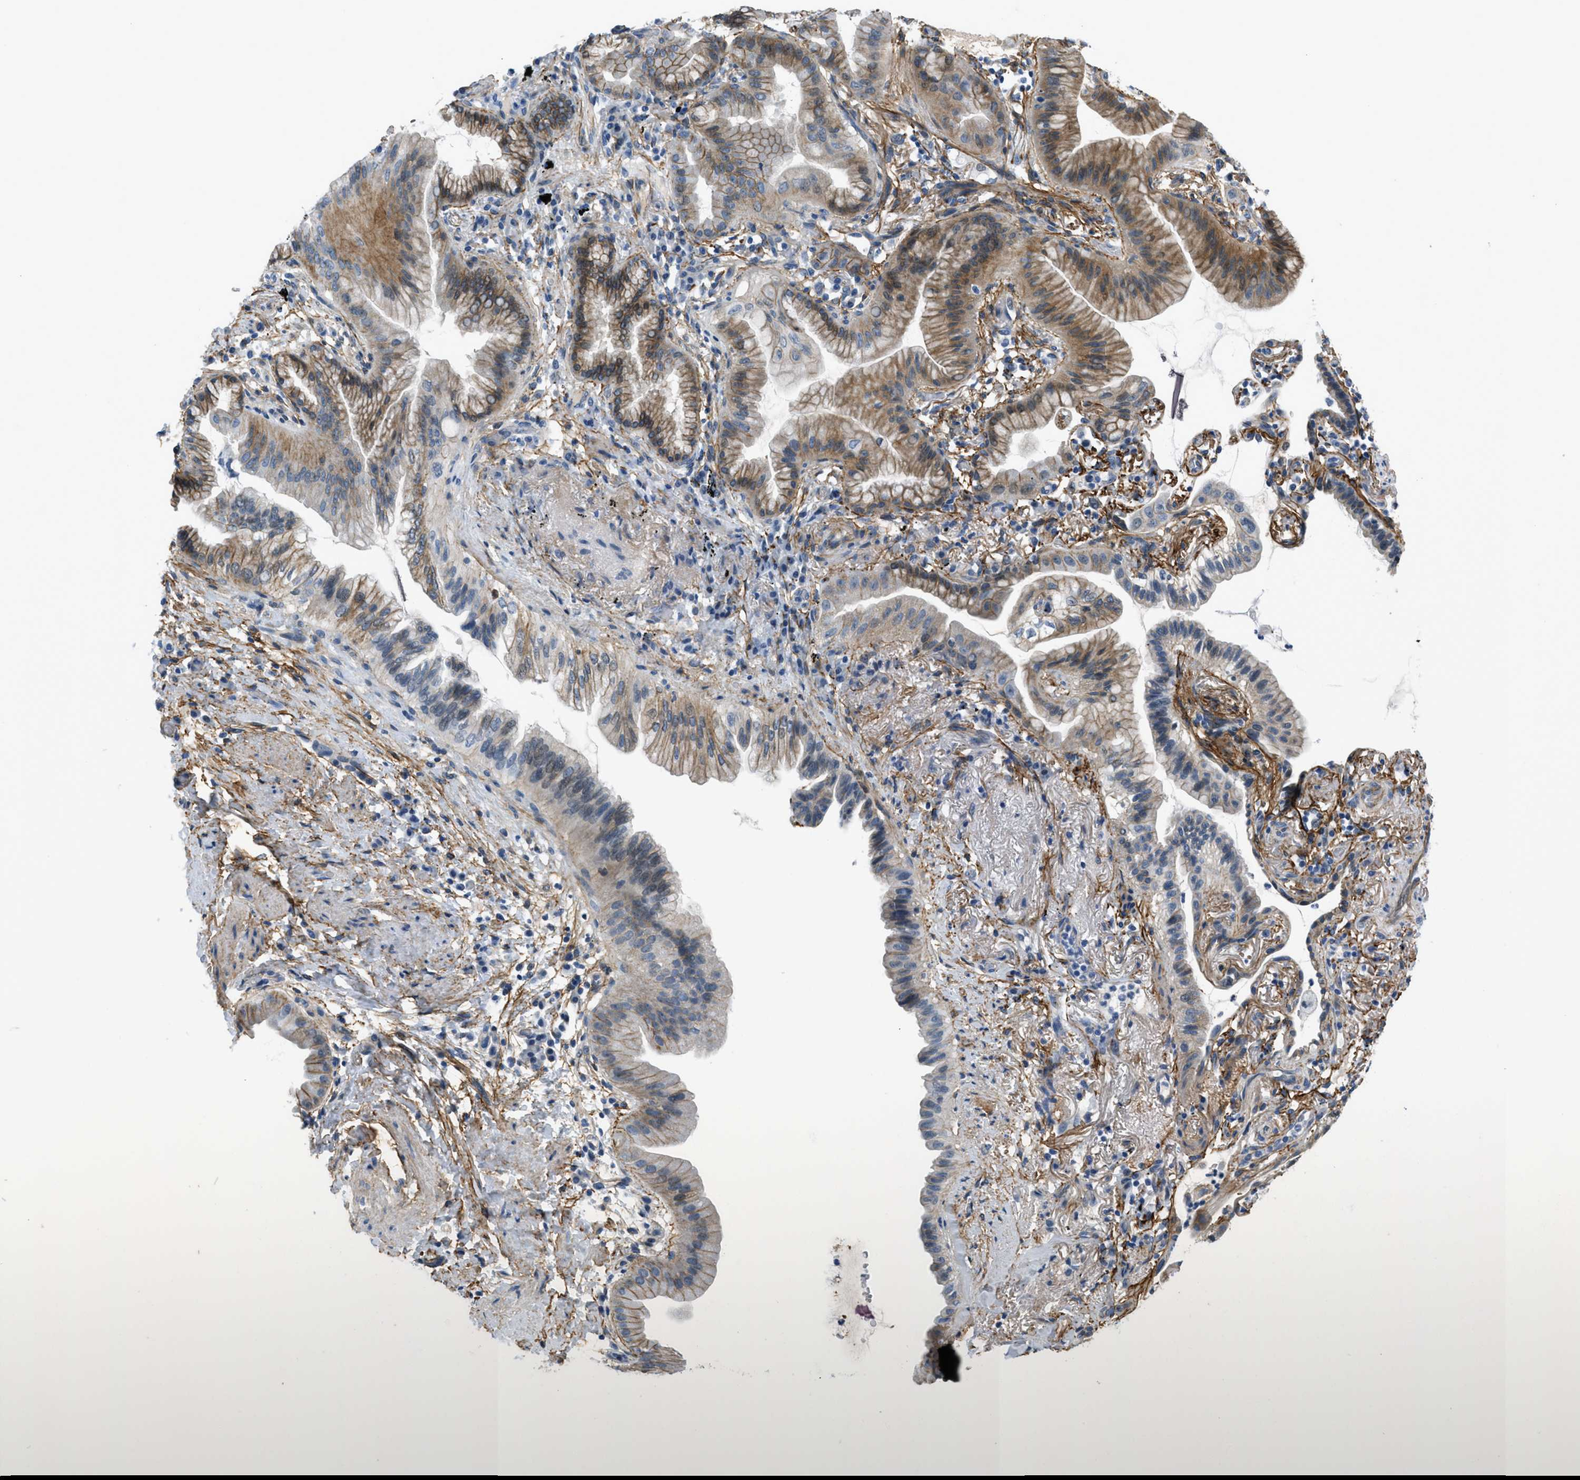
{"staining": {"intensity": "moderate", "quantity": "25%-75%", "location": "cytoplasmic/membranous"}, "tissue": "lung cancer", "cell_type": "Tumor cells", "image_type": "cancer", "snomed": [{"axis": "morphology", "description": "Normal tissue, NOS"}, {"axis": "morphology", "description": "Adenocarcinoma, NOS"}, {"axis": "topography", "description": "Bronchus"}, {"axis": "topography", "description": "Lung"}], "caption": "Brown immunohistochemical staining in human lung adenocarcinoma displays moderate cytoplasmic/membranous staining in about 25%-75% of tumor cells.", "gene": "FBN1", "patient": {"sex": "female", "age": 70}}